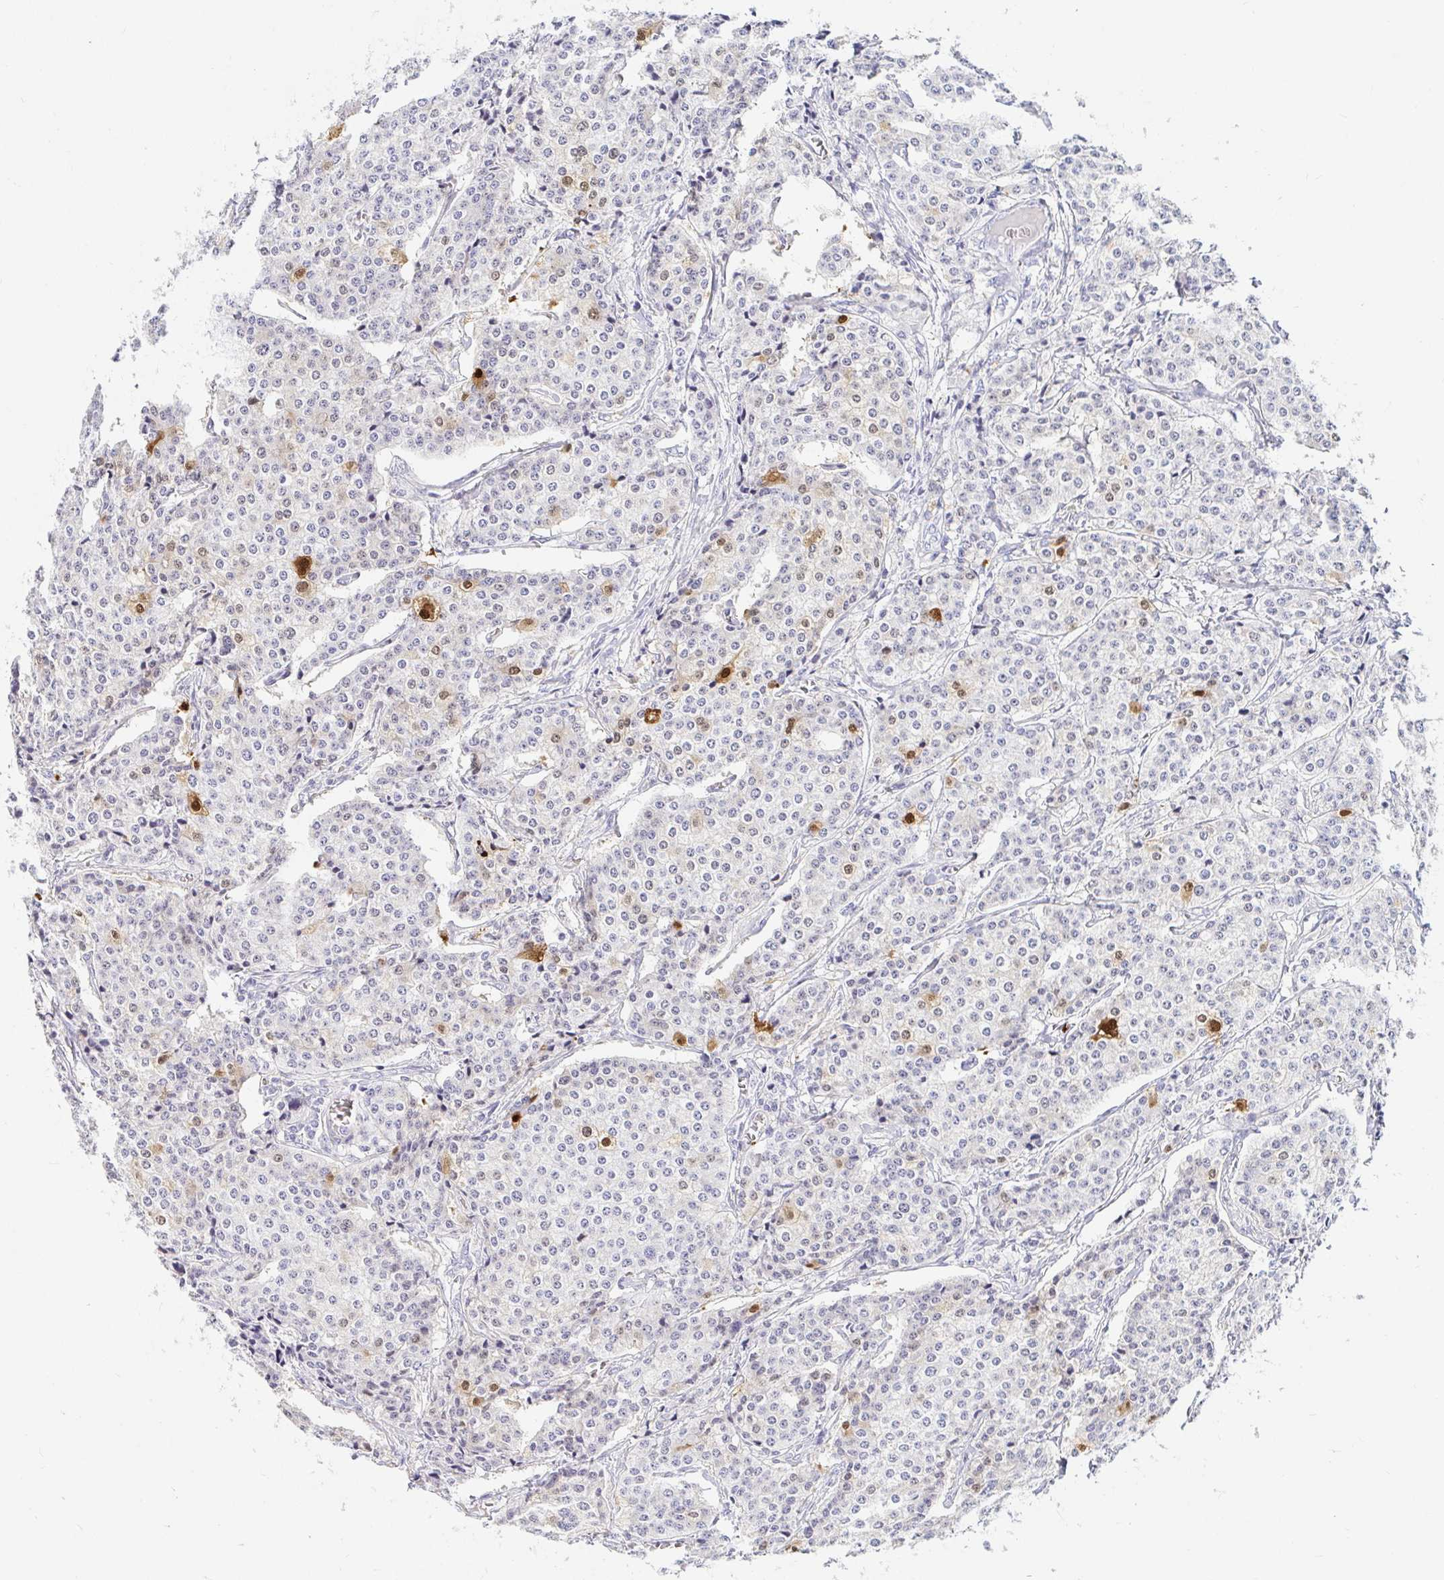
{"staining": {"intensity": "negative", "quantity": "none", "location": "none"}, "tissue": "carcinoid", "cell_type": "Tumor cells", "image_type": "cancer", "snomed": [{"axis": "morphology", "description": "Carcinoid, malignant, NOS"}, {"axis": "topography", "description": "Small intestine"}], "caption": "A high-resolution micrograph shows immunohistochemistry (IHC) staining of carcinoid (malignant), which reveals no significant expression in tumor cells.", "gene": "PPP1R1B", "patient": {"sex": "female", "age": 64}}